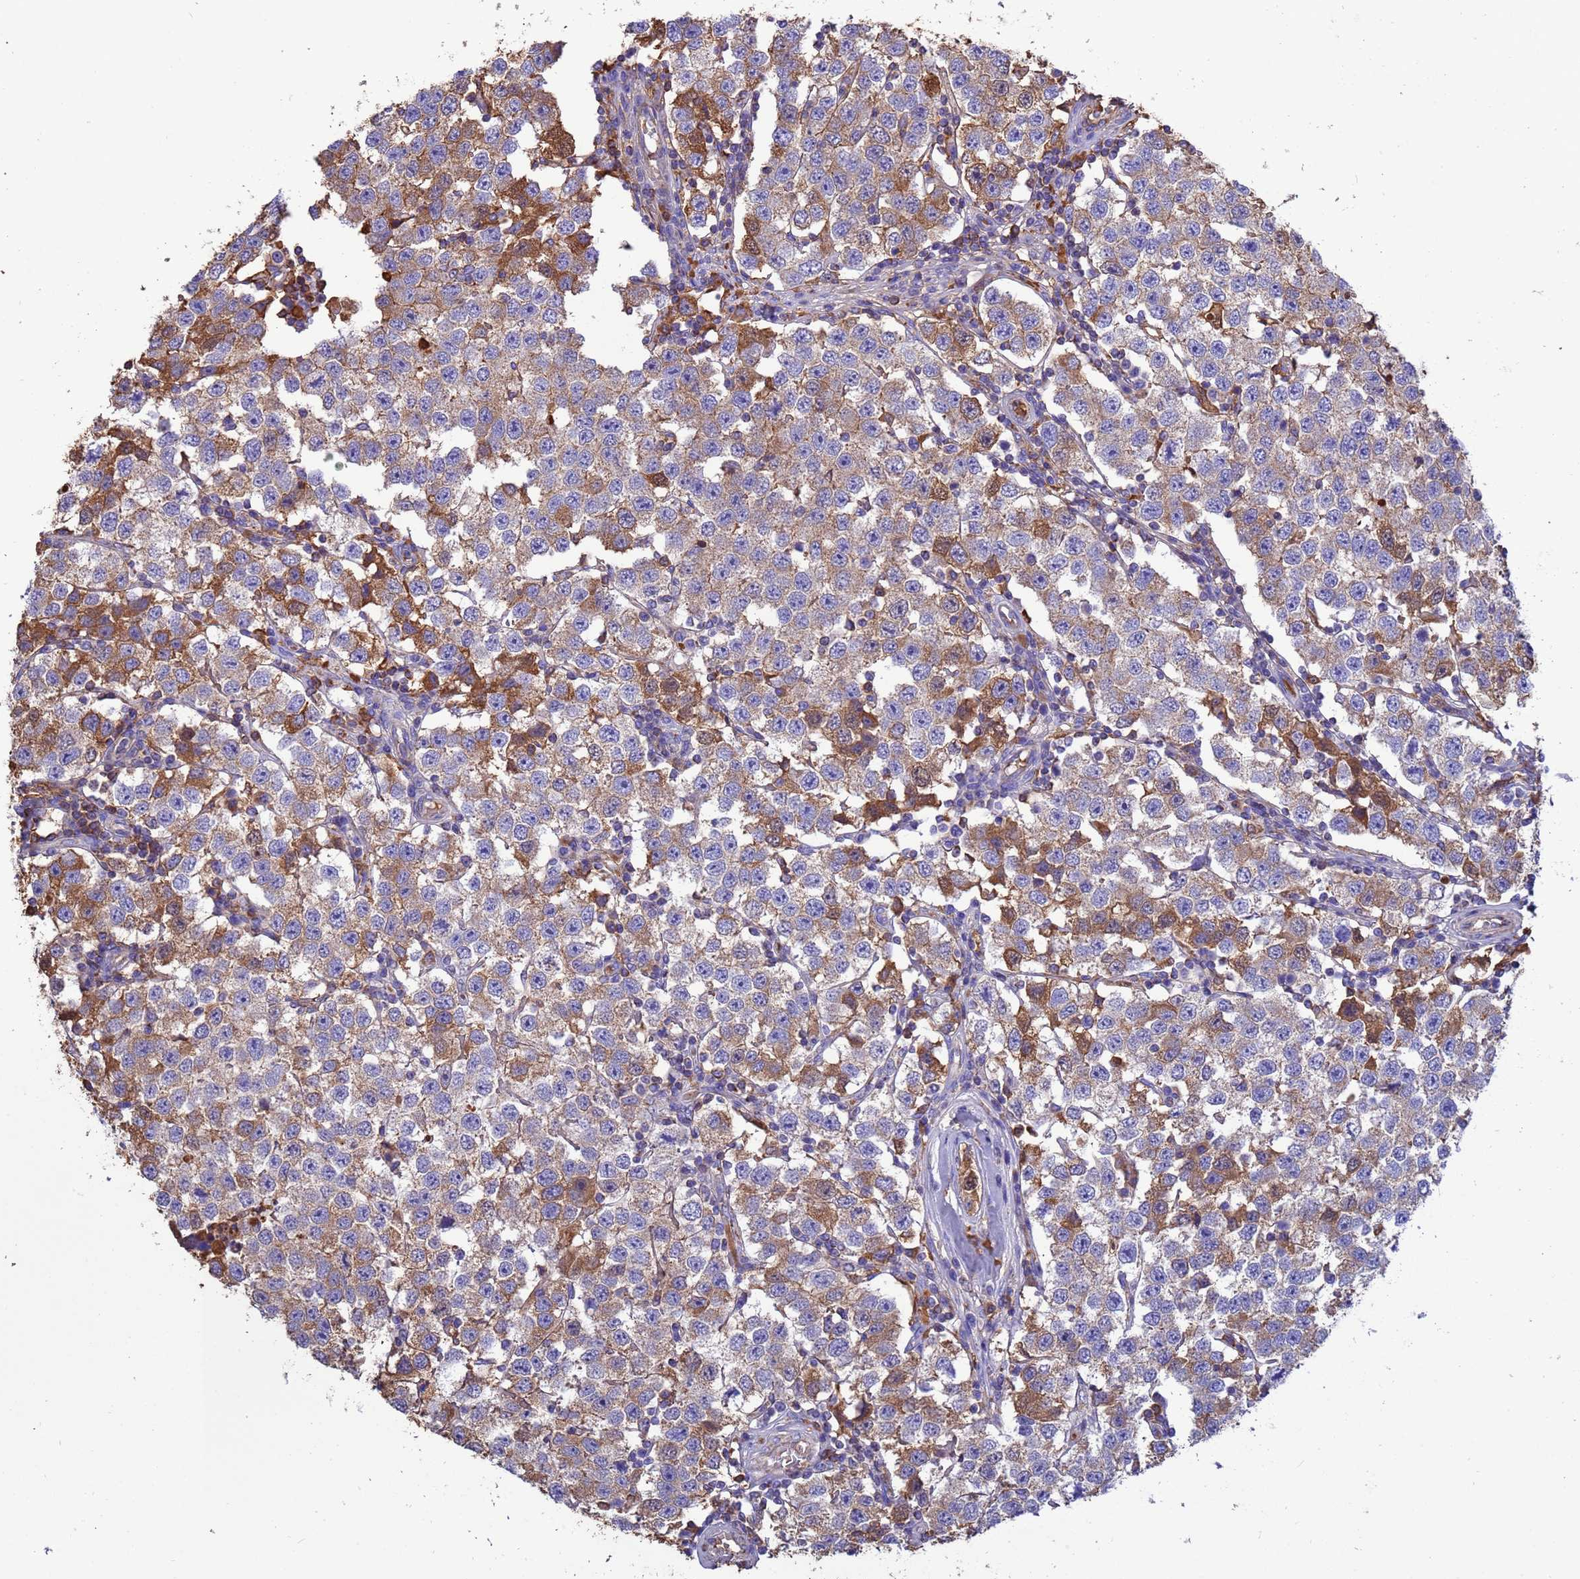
{"staining": {"intensity": "moderate", "quantity": ">75%", "location": "cytoplasmic/membranous"}, "tissue": "testis cancer", "cell_type": "Tumor cells", "image_type": "cancer", "snomed": [{"axis": "morphology", "description": "Seminoma, NOS"}, {"axis": "topography", "description": "Testis"}], "caption": "Immunohistochemistry (IHC) photomicrograph of human testis cancer (seminoma) stained for a protein (brown), which displays medium levels of moderate cytoplasmic/membranous positivity in about >75% of tumor cells.", "gene": "GLUD1", "patient": {"sex": "male", "age": 34}}